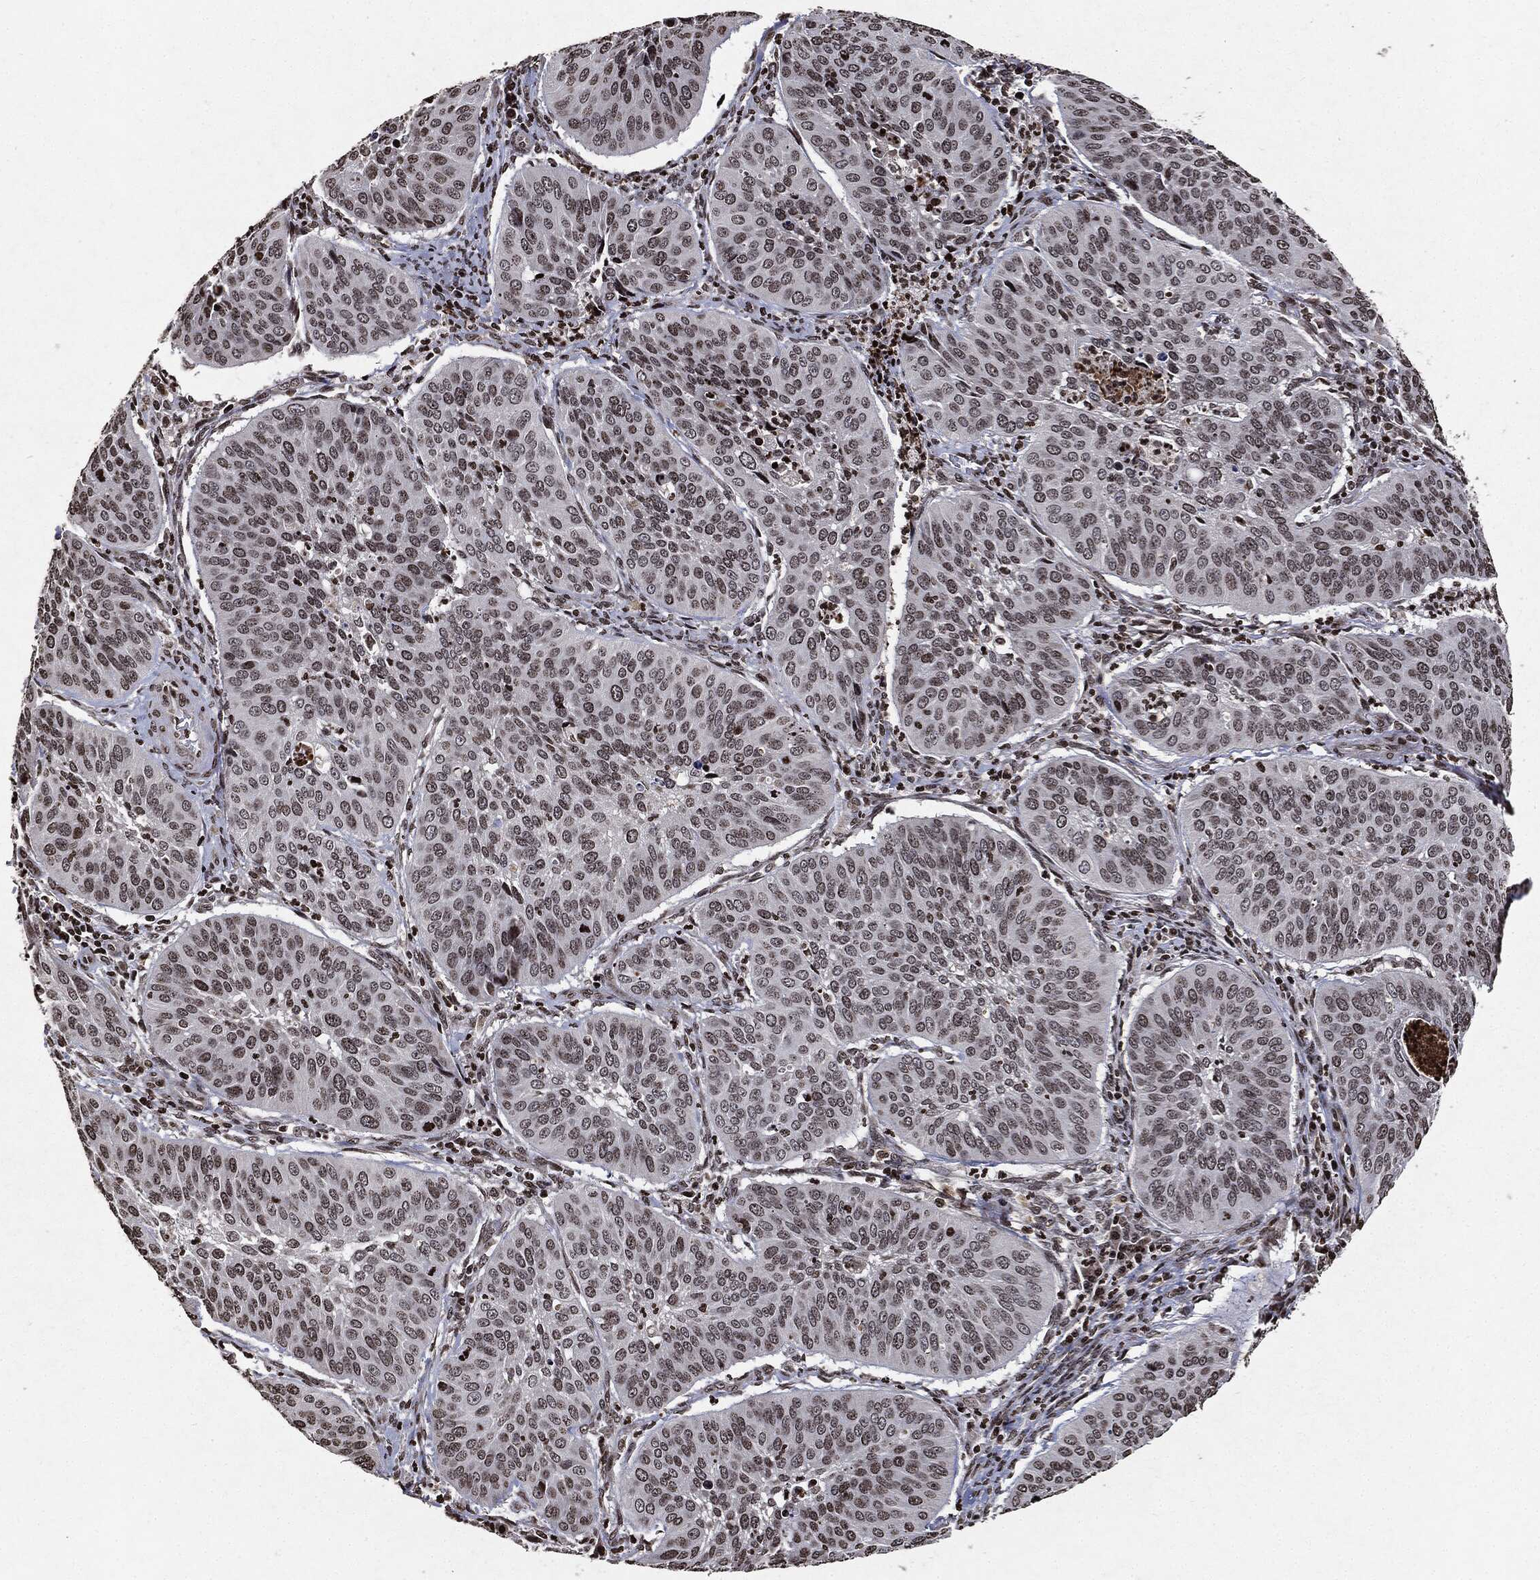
{"staining": {"intensity": "negative", "quantity": "none", "location": "none"}, "tissue": "cervical cancer", "cell_type": "Tumor cells", "image_type": "cancer", "snomed": [{"axis": "morphology", "description": "Normal tissue, NOS"}, {"axis": "morphology", "description": "Squamous cell carcinoma, NOS"}, {"axis": "topography", "description": "Cervix"}], "caption": "Tumor cells are negative for protein expression in human cervical cancer.", "gene": "JUN", "patient": {"sex": "female", "age": 39}}